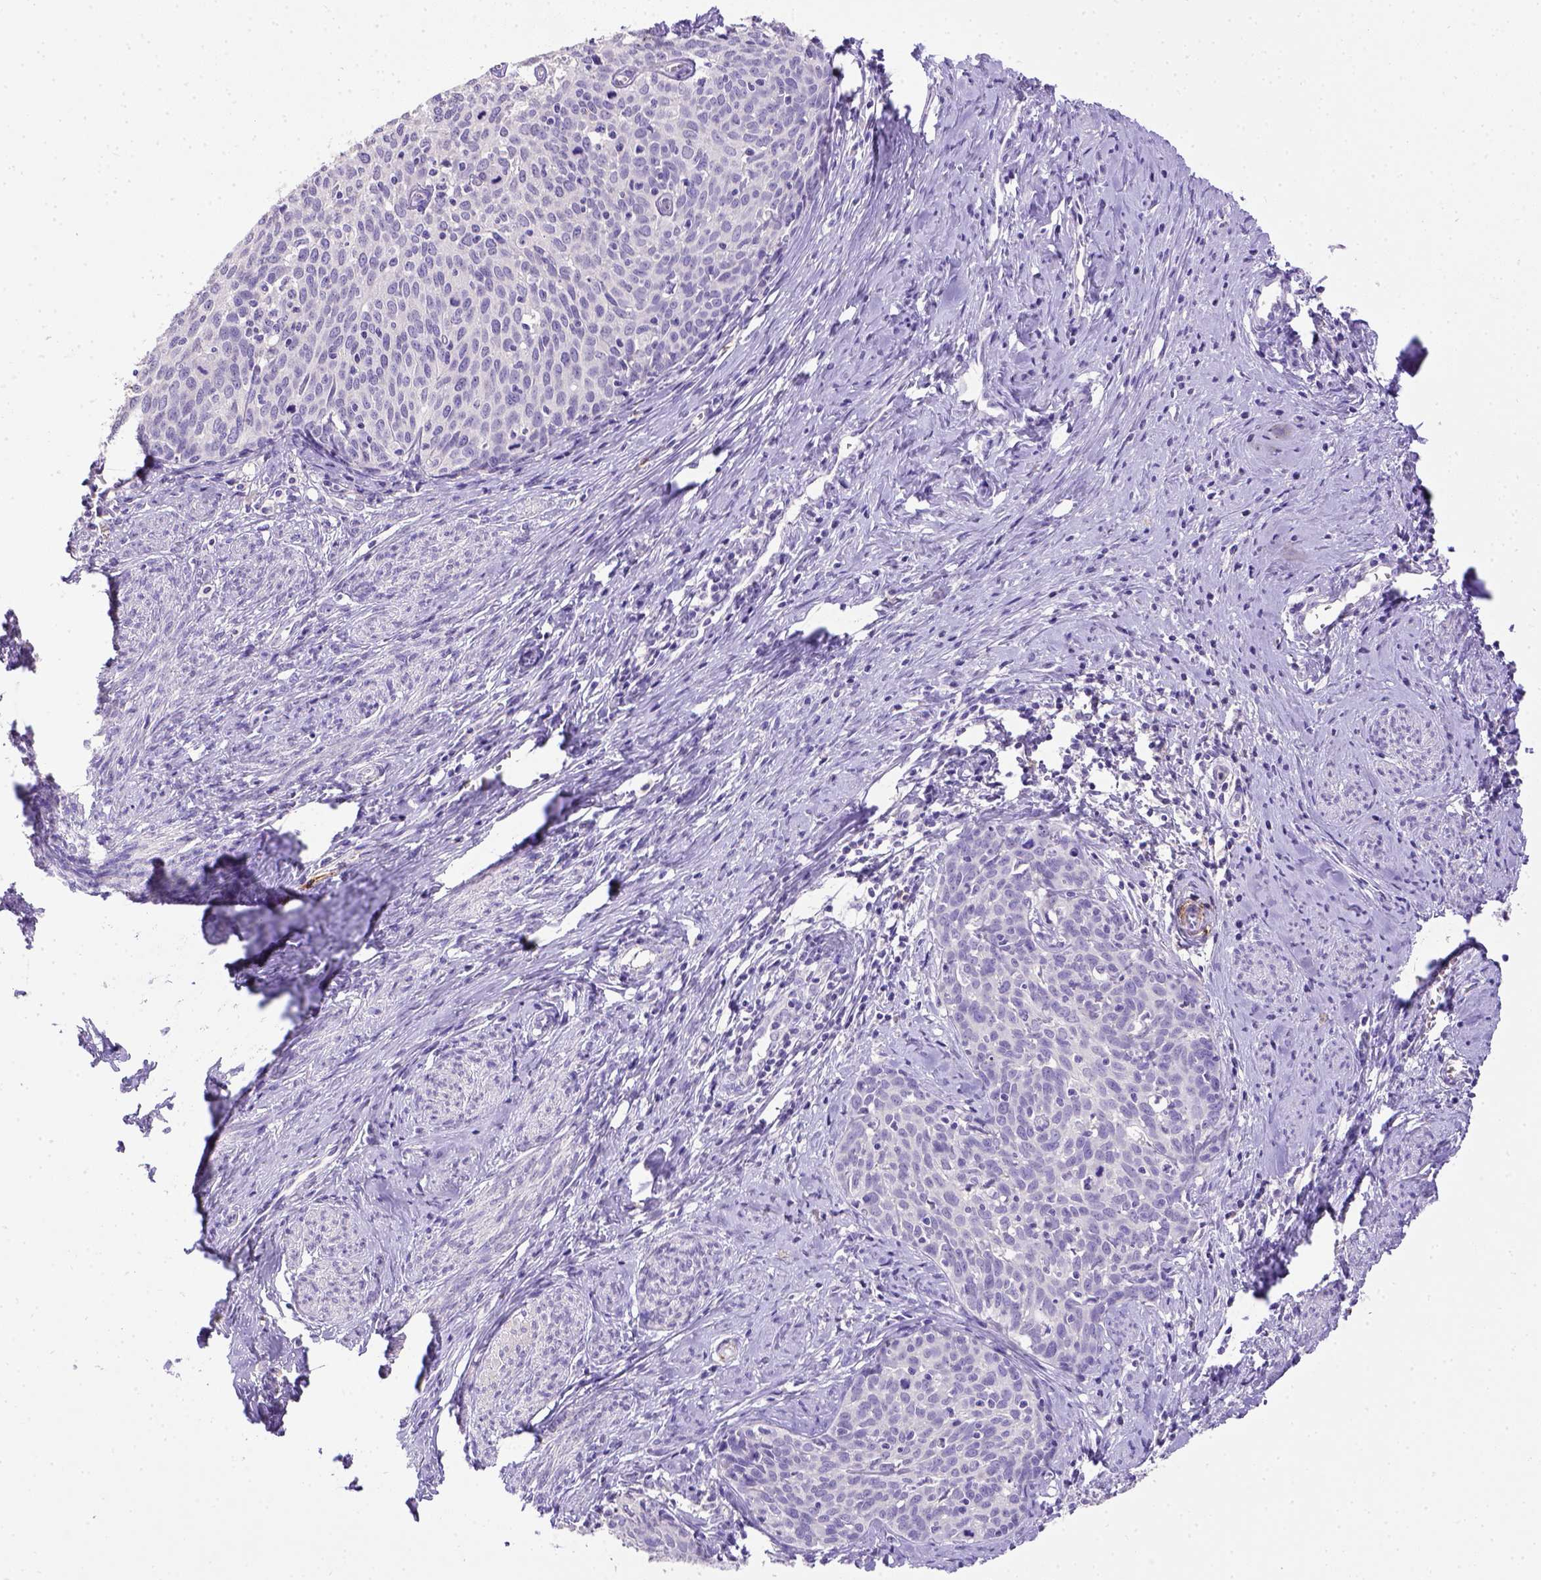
{"staining": {"intensity": "negative", "quantity": "none", "location": "none"}, "tissue": "cervical cancer", "cell_type": "Tumor cells", "image_type": "cancer", "snomed": [{"axis": "morphology", "description": "Squamous cell carcinoma, NOS"}, {"axis": "topography", "description": "Cervix"}], "caption": "Immunohistochemistry (IHC) image of neoplastic tissue: human cervical squamous cell carcinoma stained with DAB (3,3'-diaminobenzidine) shows no significant protein positivity in tumor cells. (DAB (3,3'-diaminobenzidine) immunohistochemistry visualized using brightfield microscopy, high magnification).", "gene": "B3GAT1", "patient": {"sex": "female", "age": 62}}